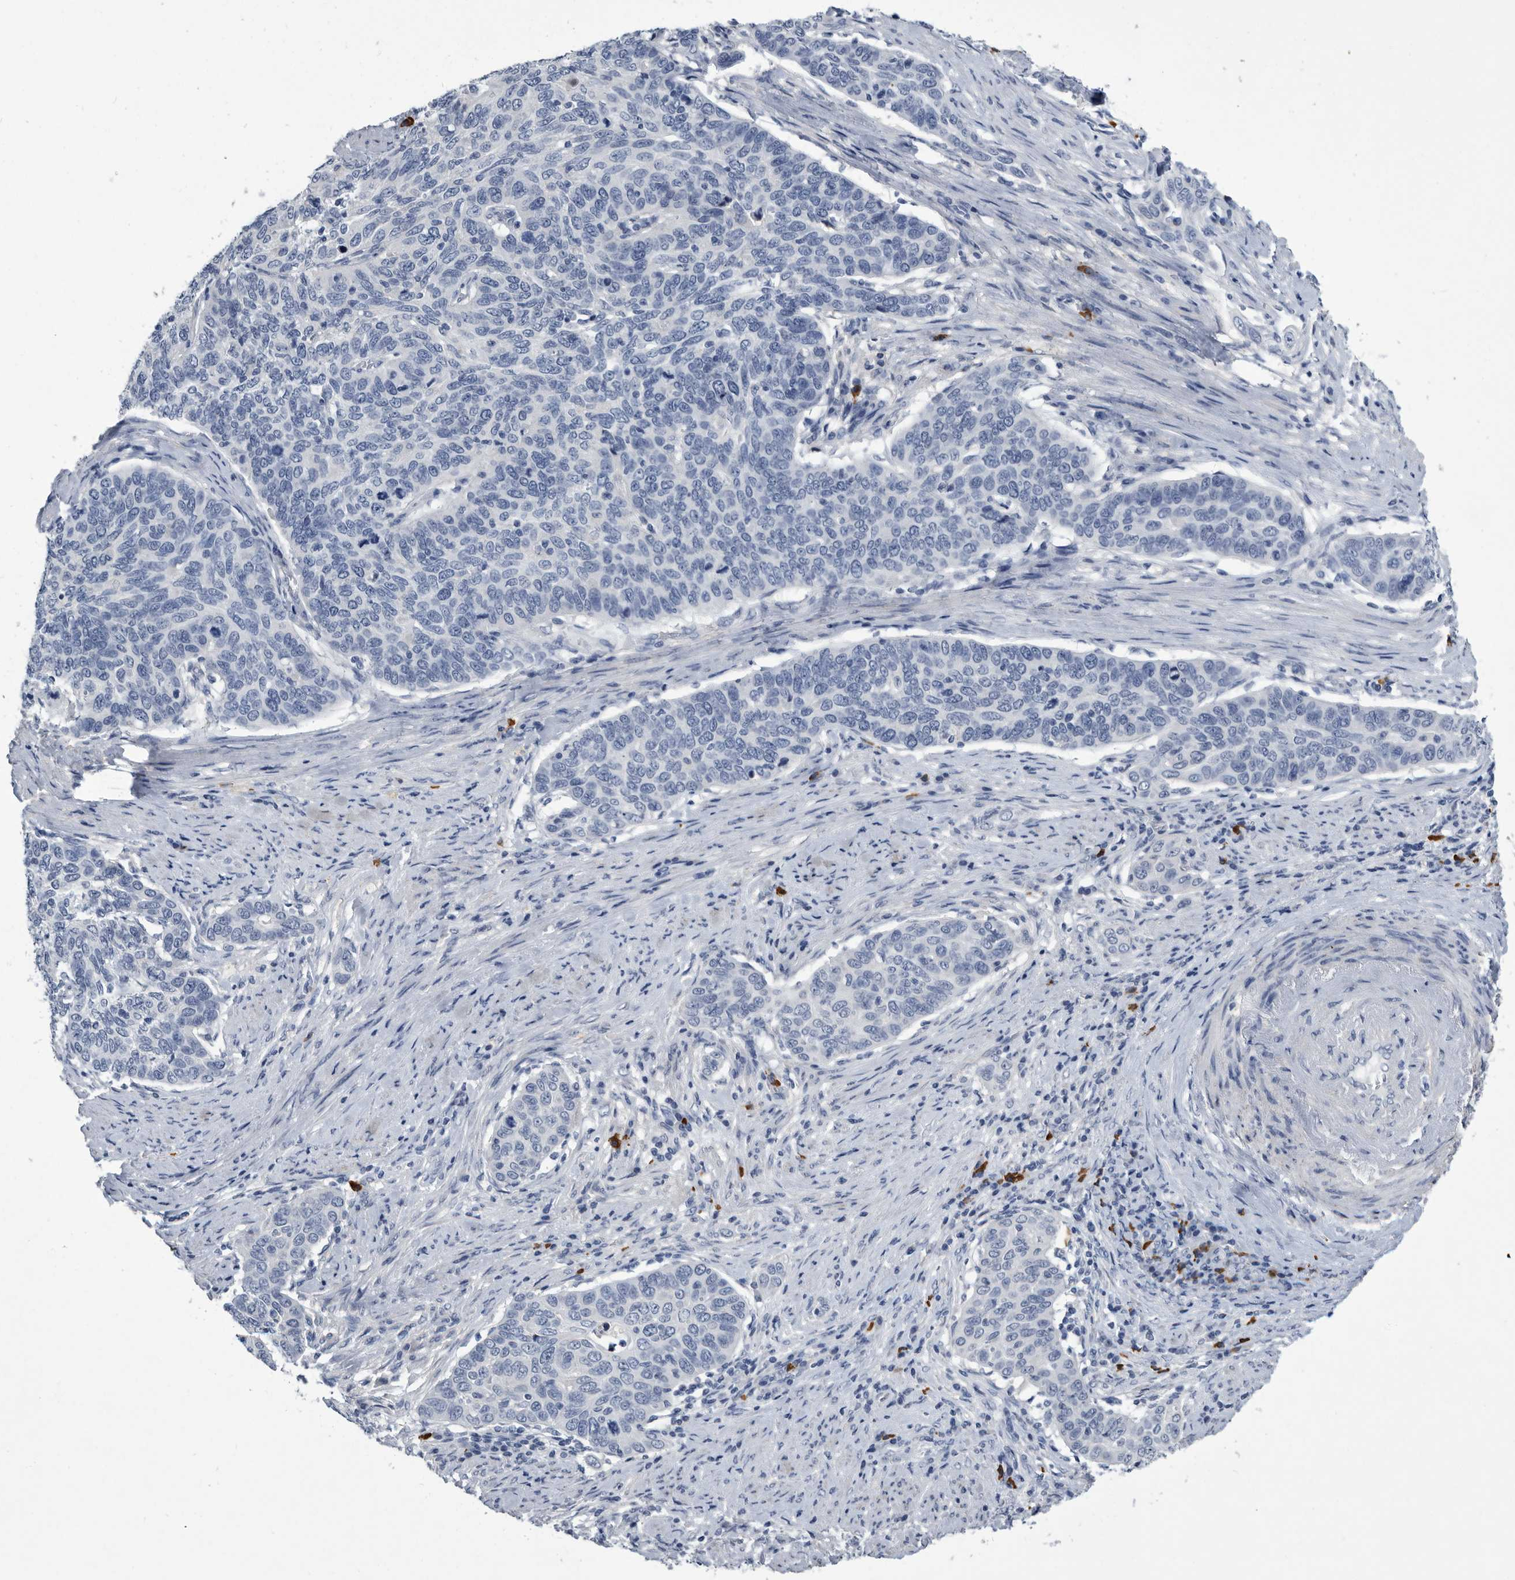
{"staining": {"intensity": "negative", "quantity": "none", "location": "none"}, "tissue": "cervical cancer", "cell_type": "Tumor cells", "image_type": "cancer", "snomed": [{"axis": "morphology", "description": "Squamous cell carcinoma, NOS"}, {"axis": "topography", "description": "Cervix"}], "caption": "Human cervical squamous cell carcinoma stained for a protein using IHC reveals no positivity in tumor cells.", "gene": "BTBD6", "patient": {"sex": "female", "age": 60}}